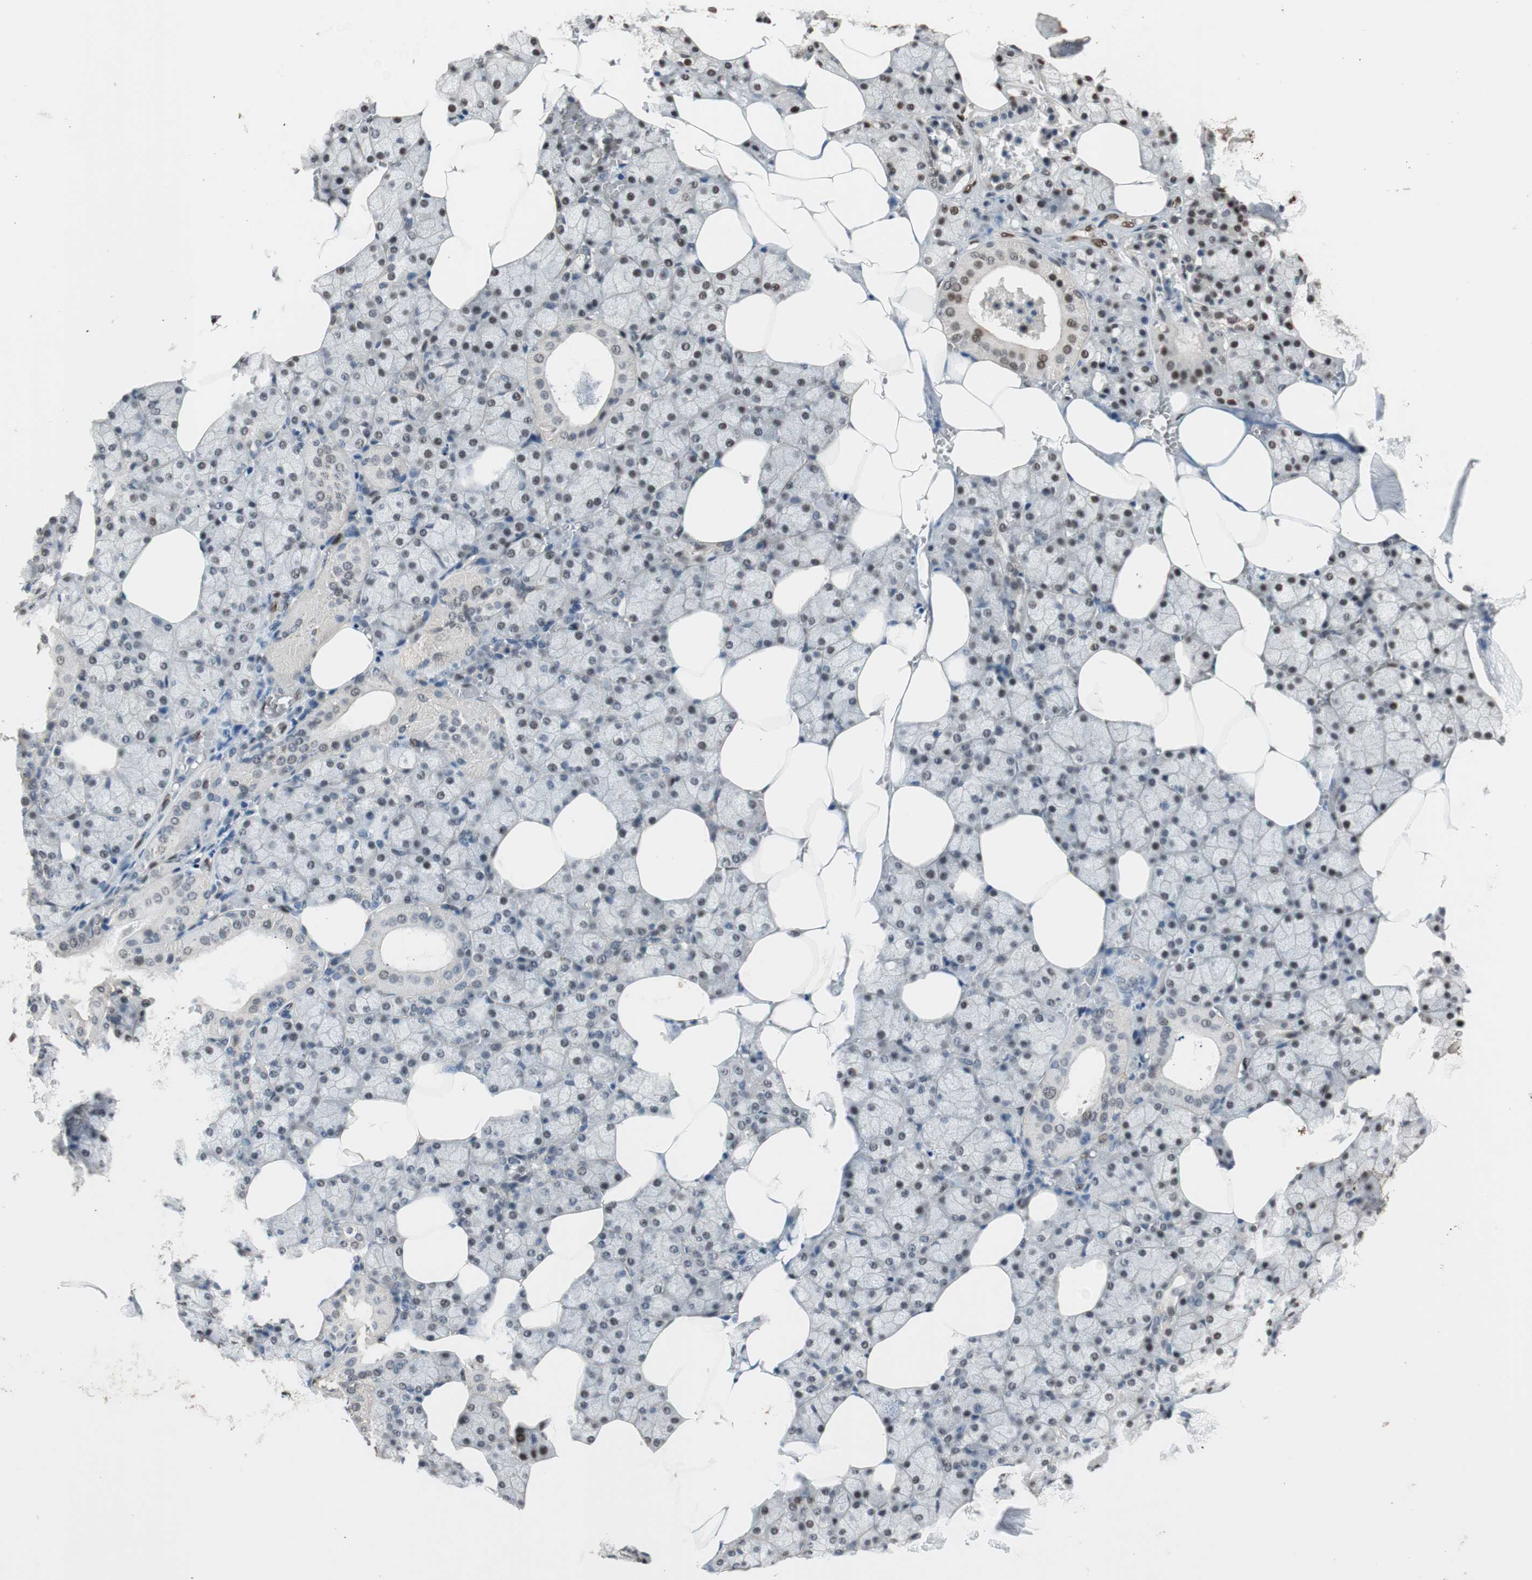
{"staining": {"intensity": "weak", "quantity": "25%-75%", "location": "nuclear"}, "tissue": "salivary gland", "cell_type": "Glandular cells", "image_type": "normal", "snomed": [{"axis": "morphology", "description": "Normal tissue, NOS"}, {"axis": "topography", "description": "Salivary gland"}], "caption": "A high-resolution photomicrograph shows IHC staining of normal salivary gland, which demonstrates weak nuclear expression in about 25%-75% of glandular cells.", "gene": "PML", "patient": {"sex": "male", "age": 62}}